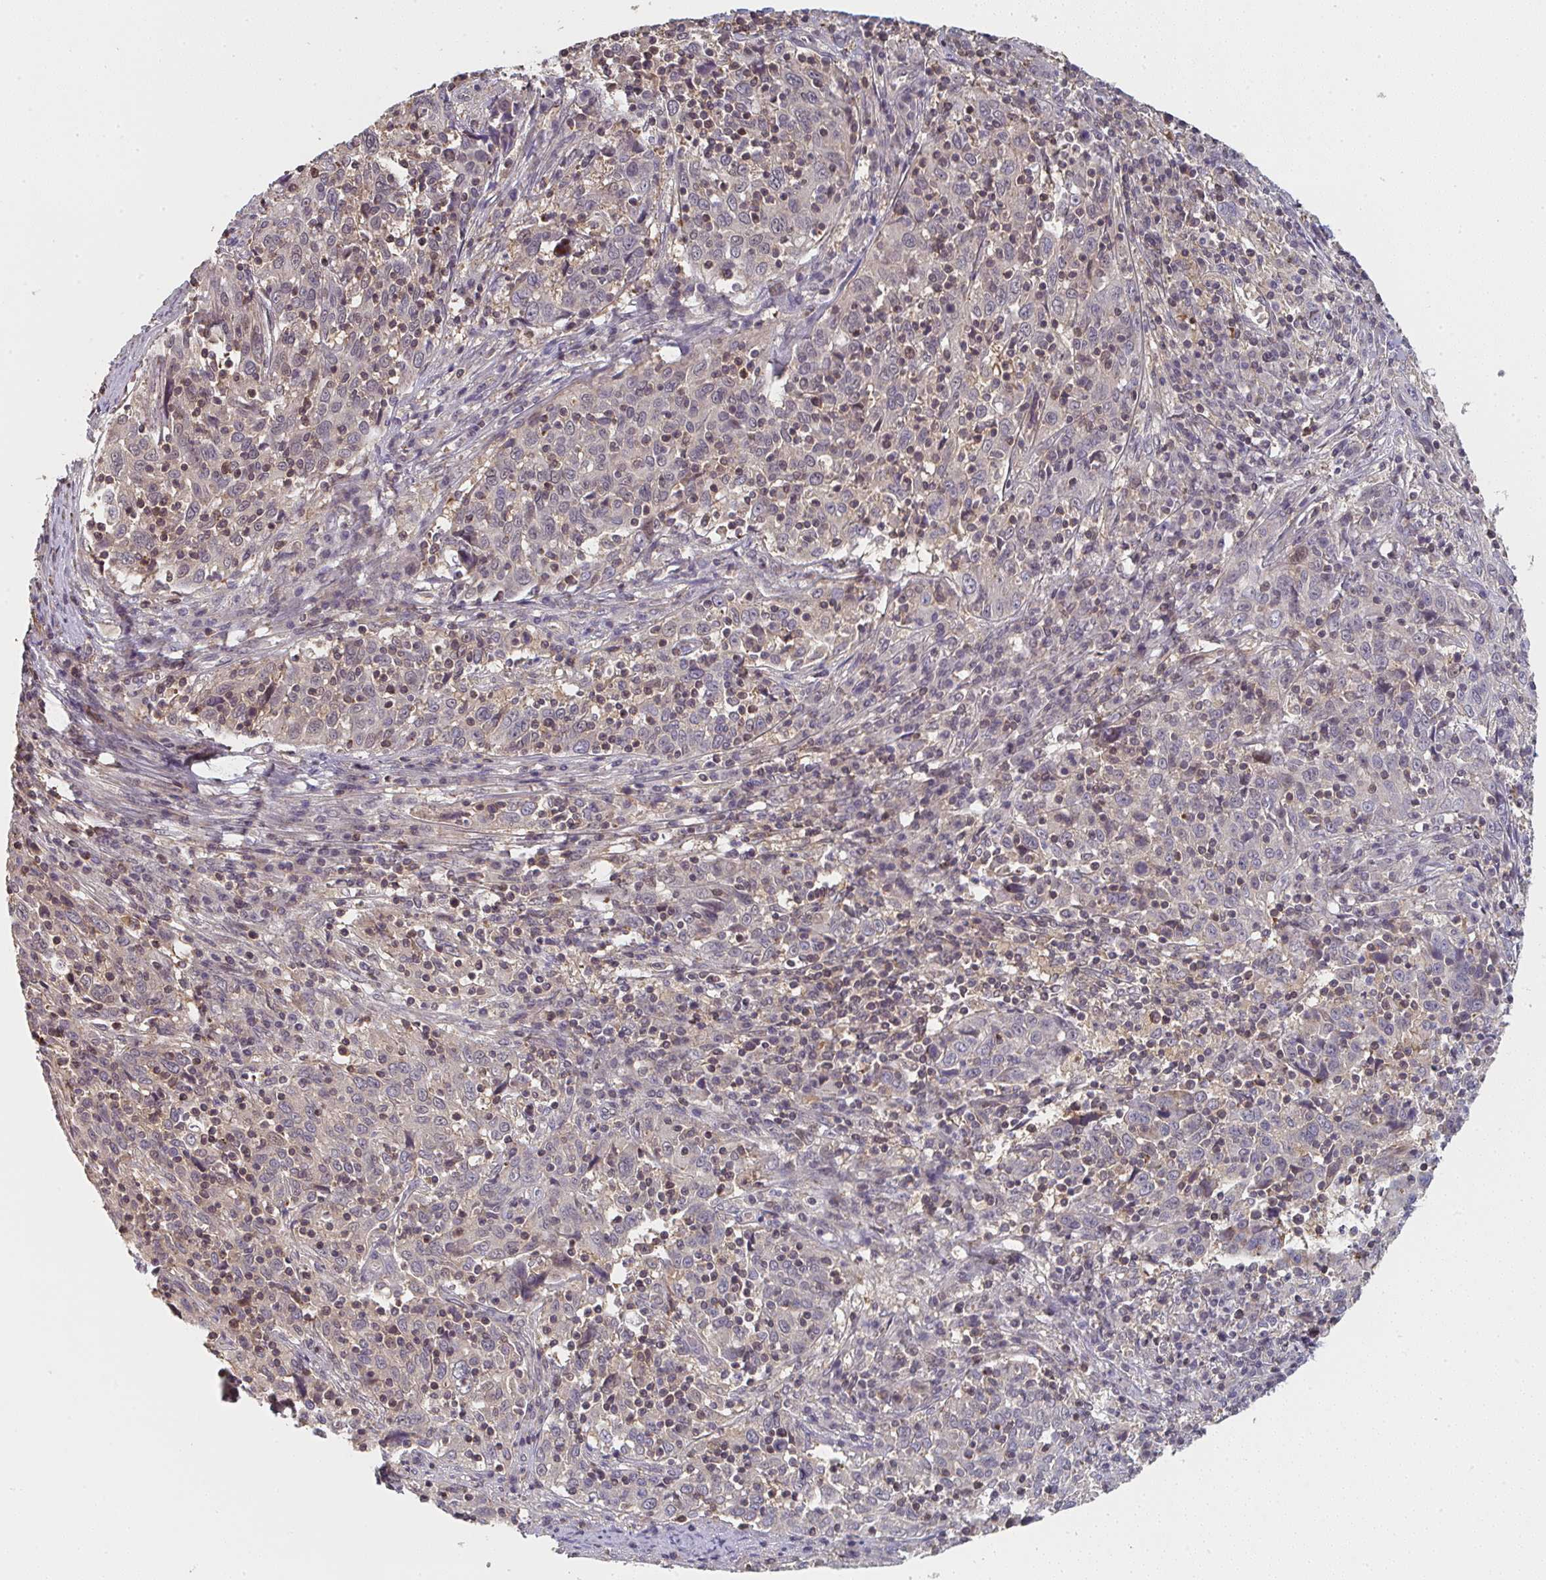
{"staining": {"intensity": "negative", "quantity": "none", "location": "none"}, "tissue": "cervical cancer", "cell_type": "Tumor cells", "image_type": "cancer", "snomed": [{"axis": "morphology", "description": "Squamous cell carcinoma, NOS"}, {"axis": "topography", "description": "Cervix"}], "caption": "Human cervical cancer (squamous cell carcinoma) stained for a protein using immunohistochemistry (IHC) reveals no expression in tumor cells.", "gene": "RANGRF", "patient": {"sex": "female", "age": 46}}